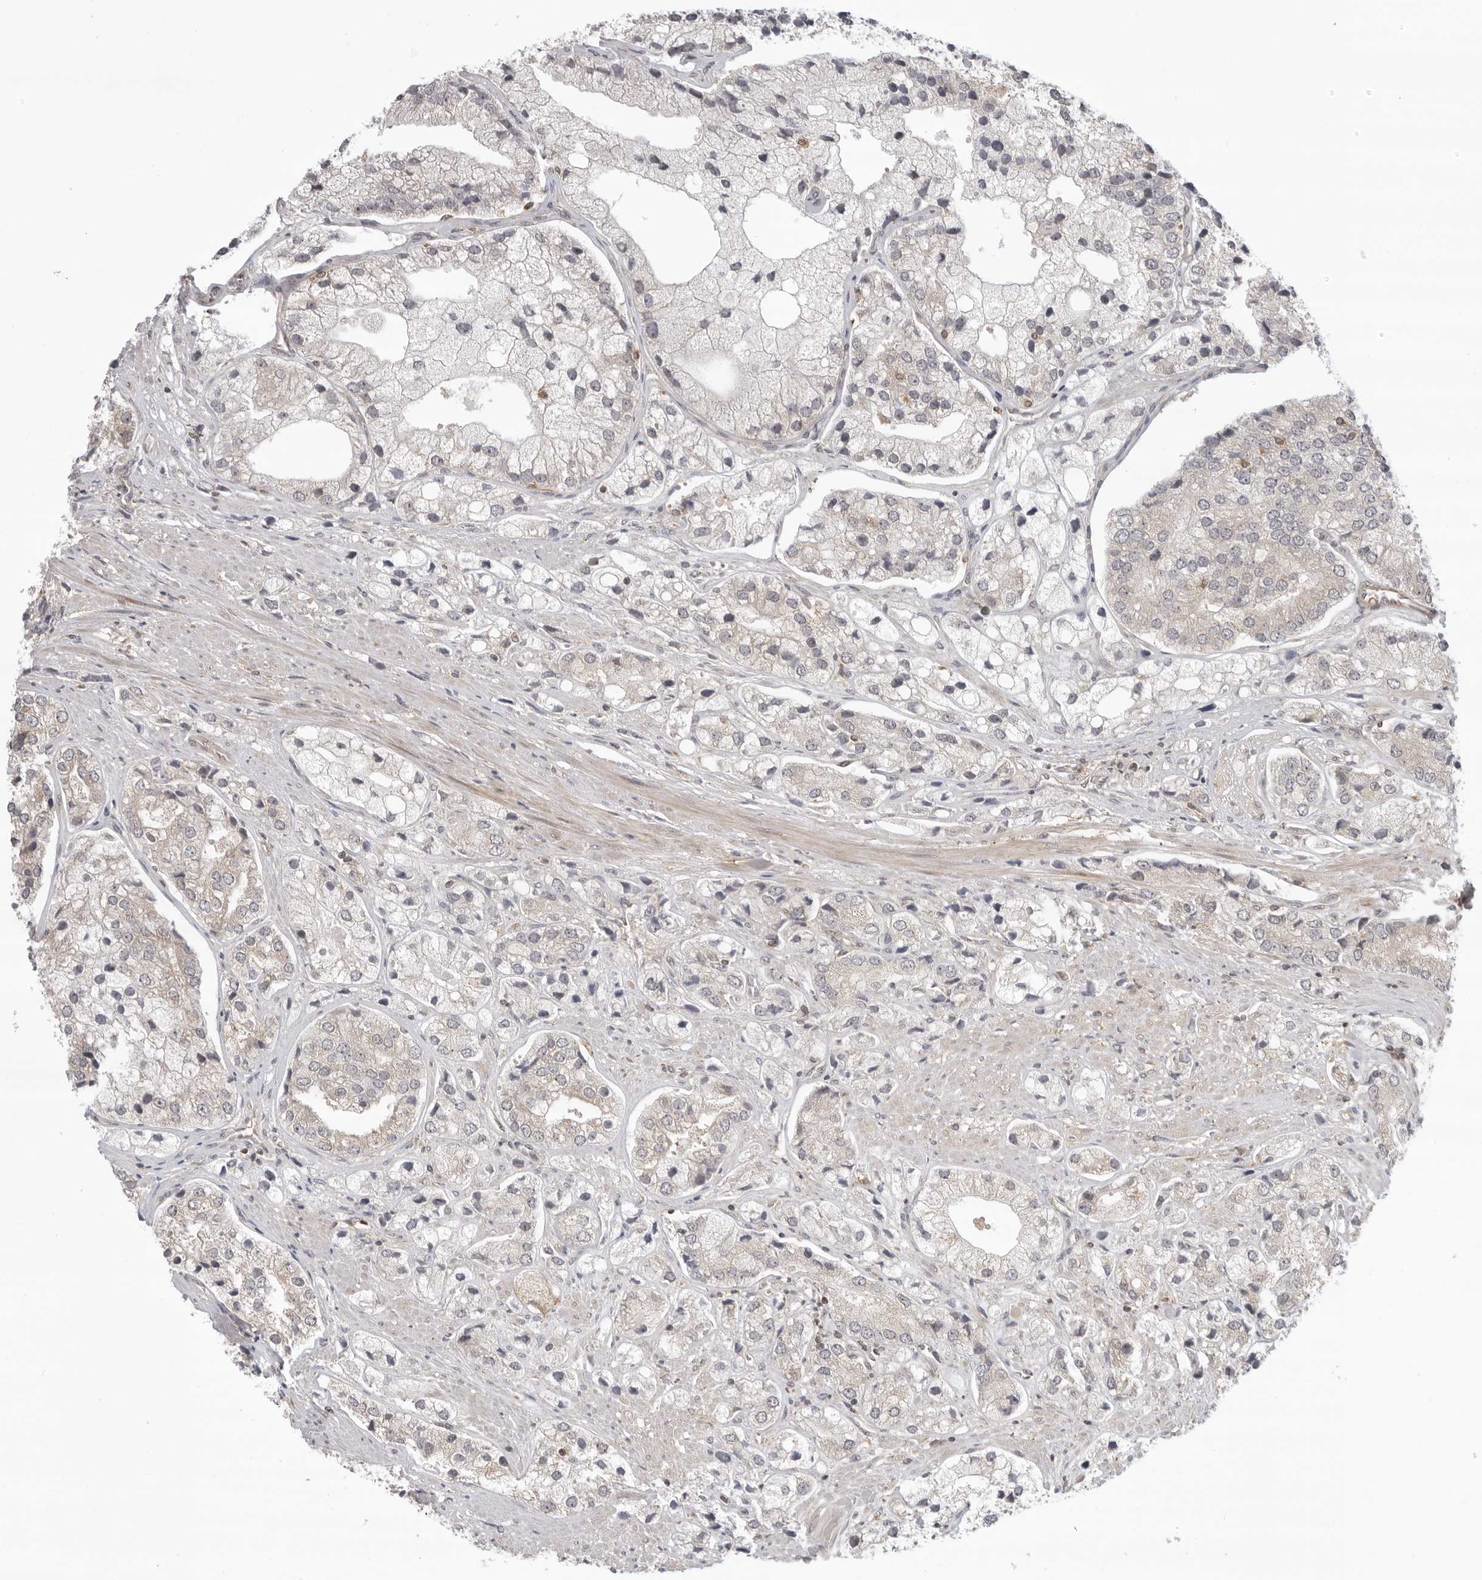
{"staining": {"intensity": "weak", "quantity": "<25%", "location": "cytoplasmic/membranous"}, "tissue": "prostate cancer", "cell_type": "Tumor cells", "image_type": "cancer", "snomed": [{"axis": "morphology", "description": "Adenocarcinoma, High grade"}, {"axis": "topography", "description": "Prostate"}], "caption": "A micrograph of human prostate cancer (adenocarcinoma (high-grade)) is negative for staining in tumor cells.", "gene": "PRRC2A", "patient": {"sex": "male", "age": 50}}